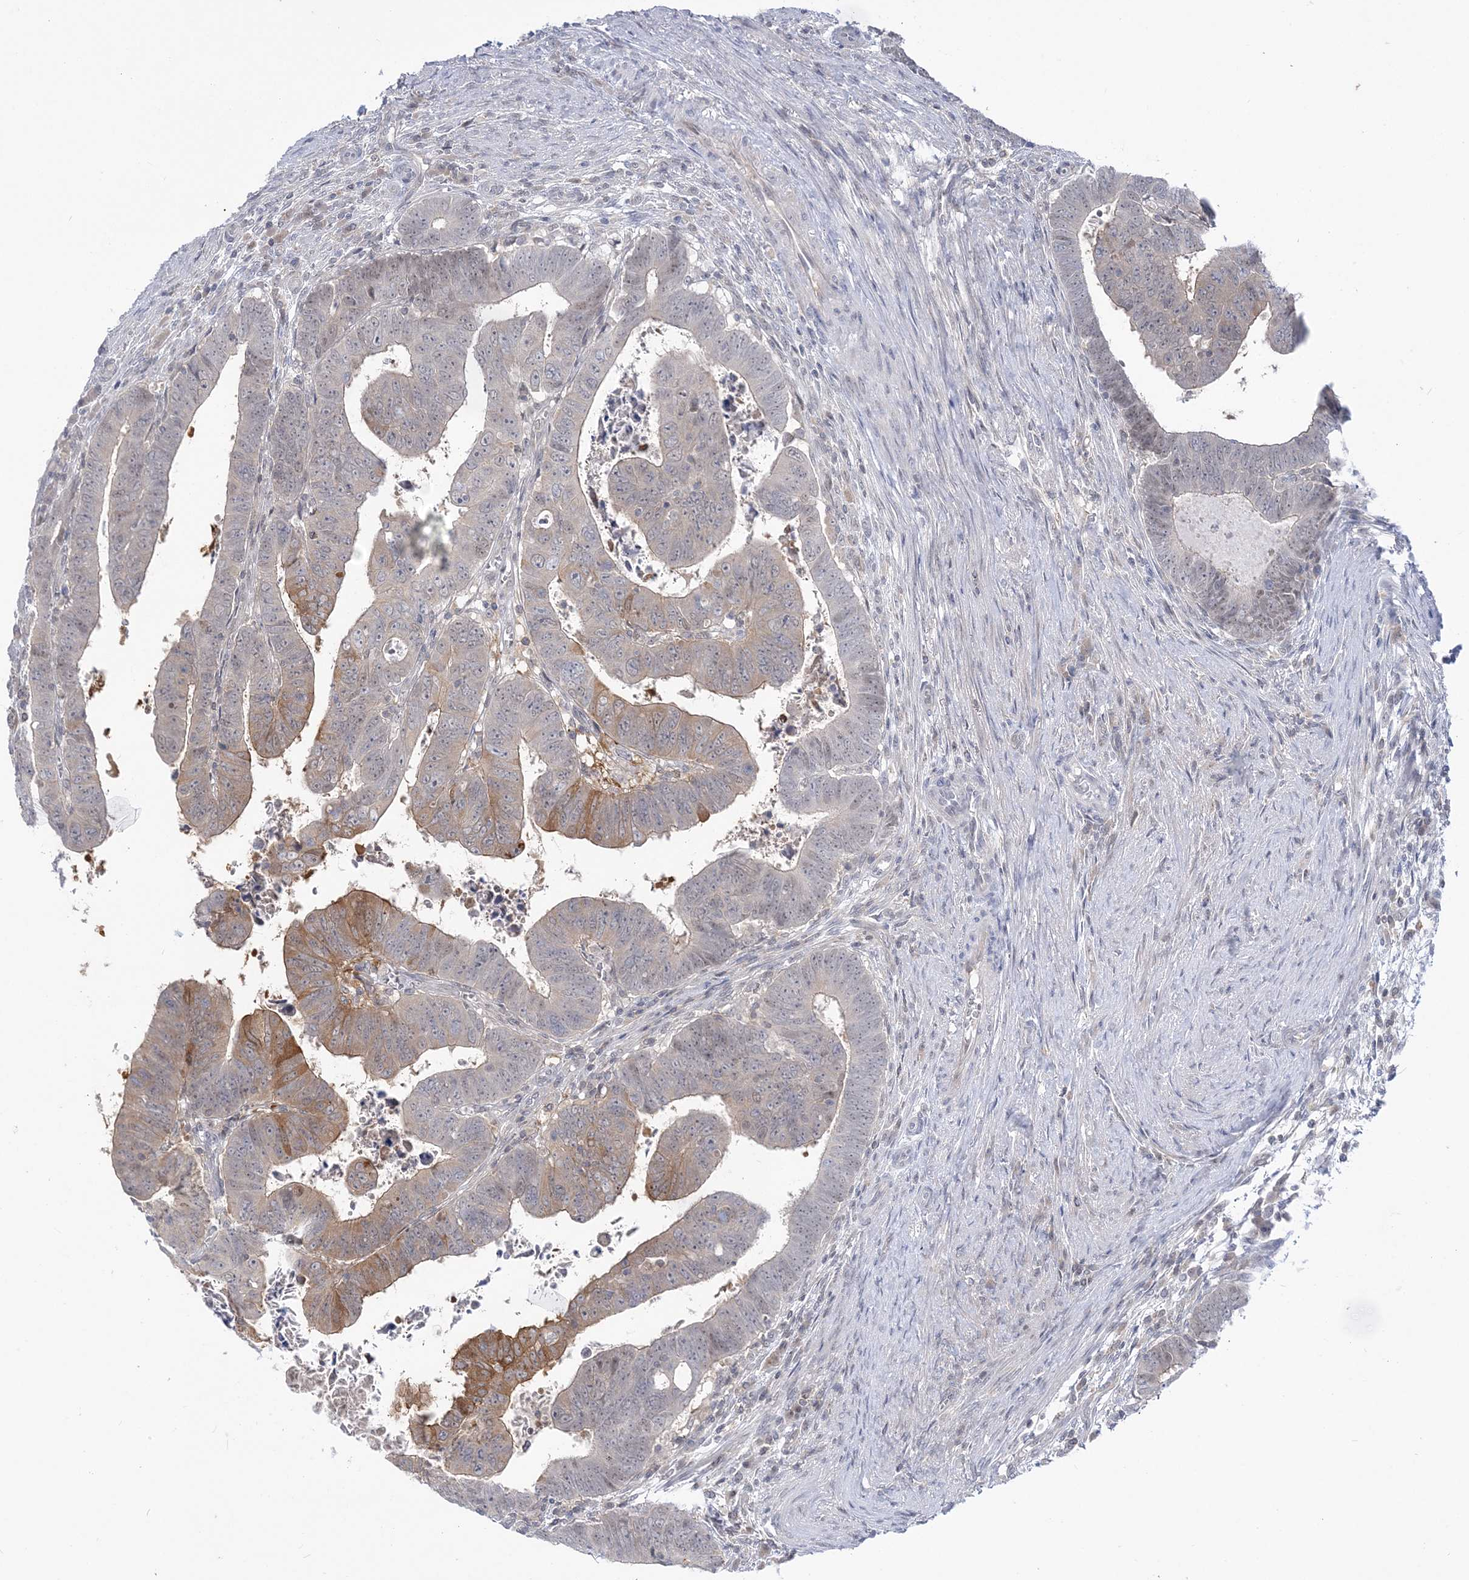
{"staining": {"intensity": "moderate", "quantity": "<25%", "location": "cytoplasmic/membranous"}, "tissue": "colorectal cancer", "cell_type": "Tumor cells", "image_type": "cancer", "snomed": [{"axis": "morphology", "description": "Normal tissue, NOS"}, {"axis": "morphology", "description": "Adenocarcinoma, NOS"}, {"axis": "topography", "description": "Rectum"}], "caption": "Protein expression analysis of human colorectal adenocarcinoma reveals moderate cytoplasmic/membranous expression in about <25% of tumor cells.", "gene": "THADA", "patient": {"sex": "female", "age": 65}}